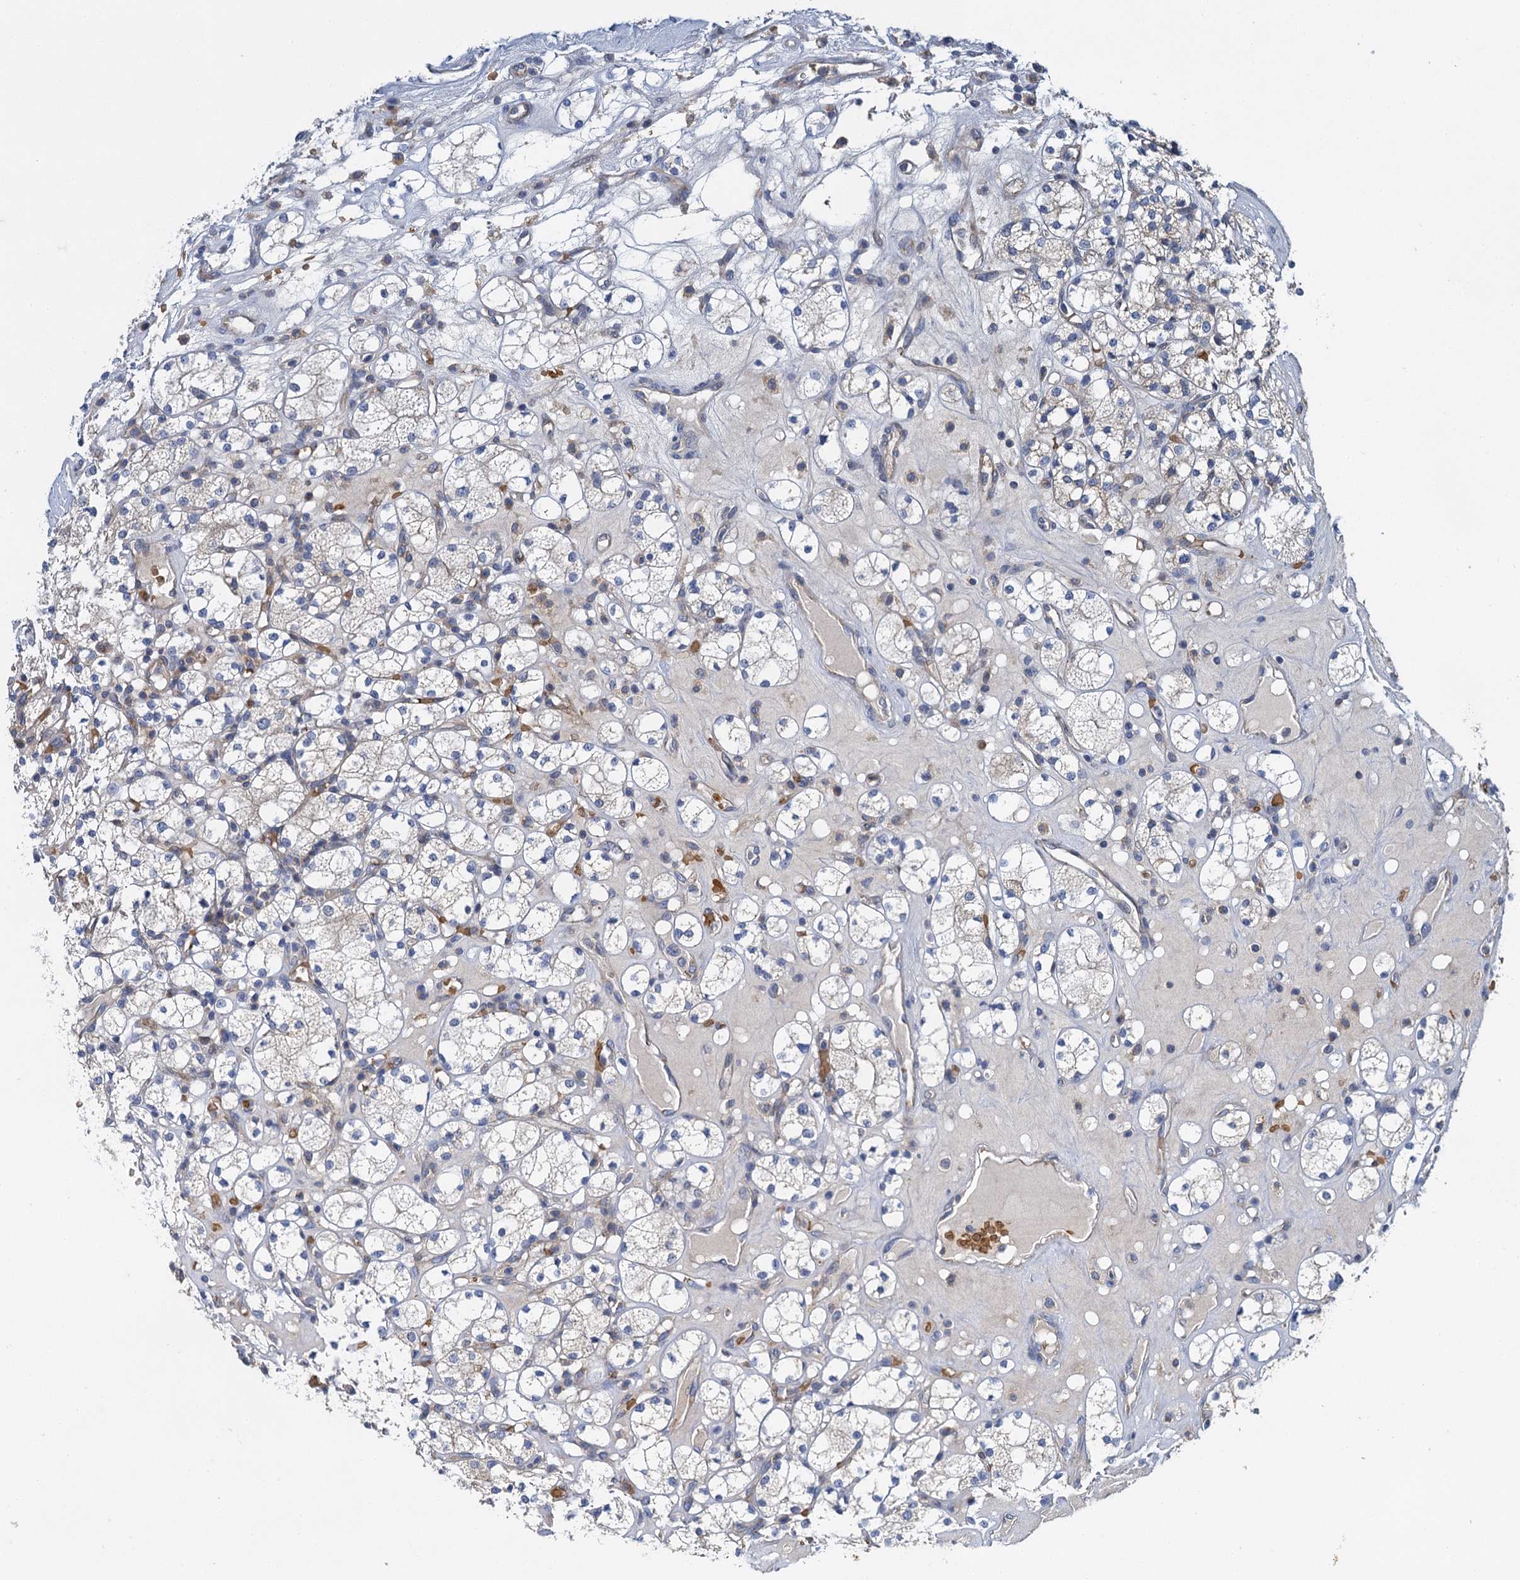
{"staining": {"intensity": "negative", "quantity": "none", "location": "none"}, "tissue": "renal cancer", "cell_type": "Tumor cells", "image_type": "cancer", "snomed": [{"axis": "morphology", "description": "Adenocarcinoma, NOS"}, {"axis": "topography", "description": "Kidney"}], "caption": "Immunohistochemistry image of neoplastic tissue: renal cancer (adenocarcinoma) stained with DAB exhibits no significant protein expression in tumor cells. (DAB immunohistochemistry (IHC) with hematoxylin counter stain).", "gene": "BCS1L", "patient": {"sex": "male", "age": 77}}